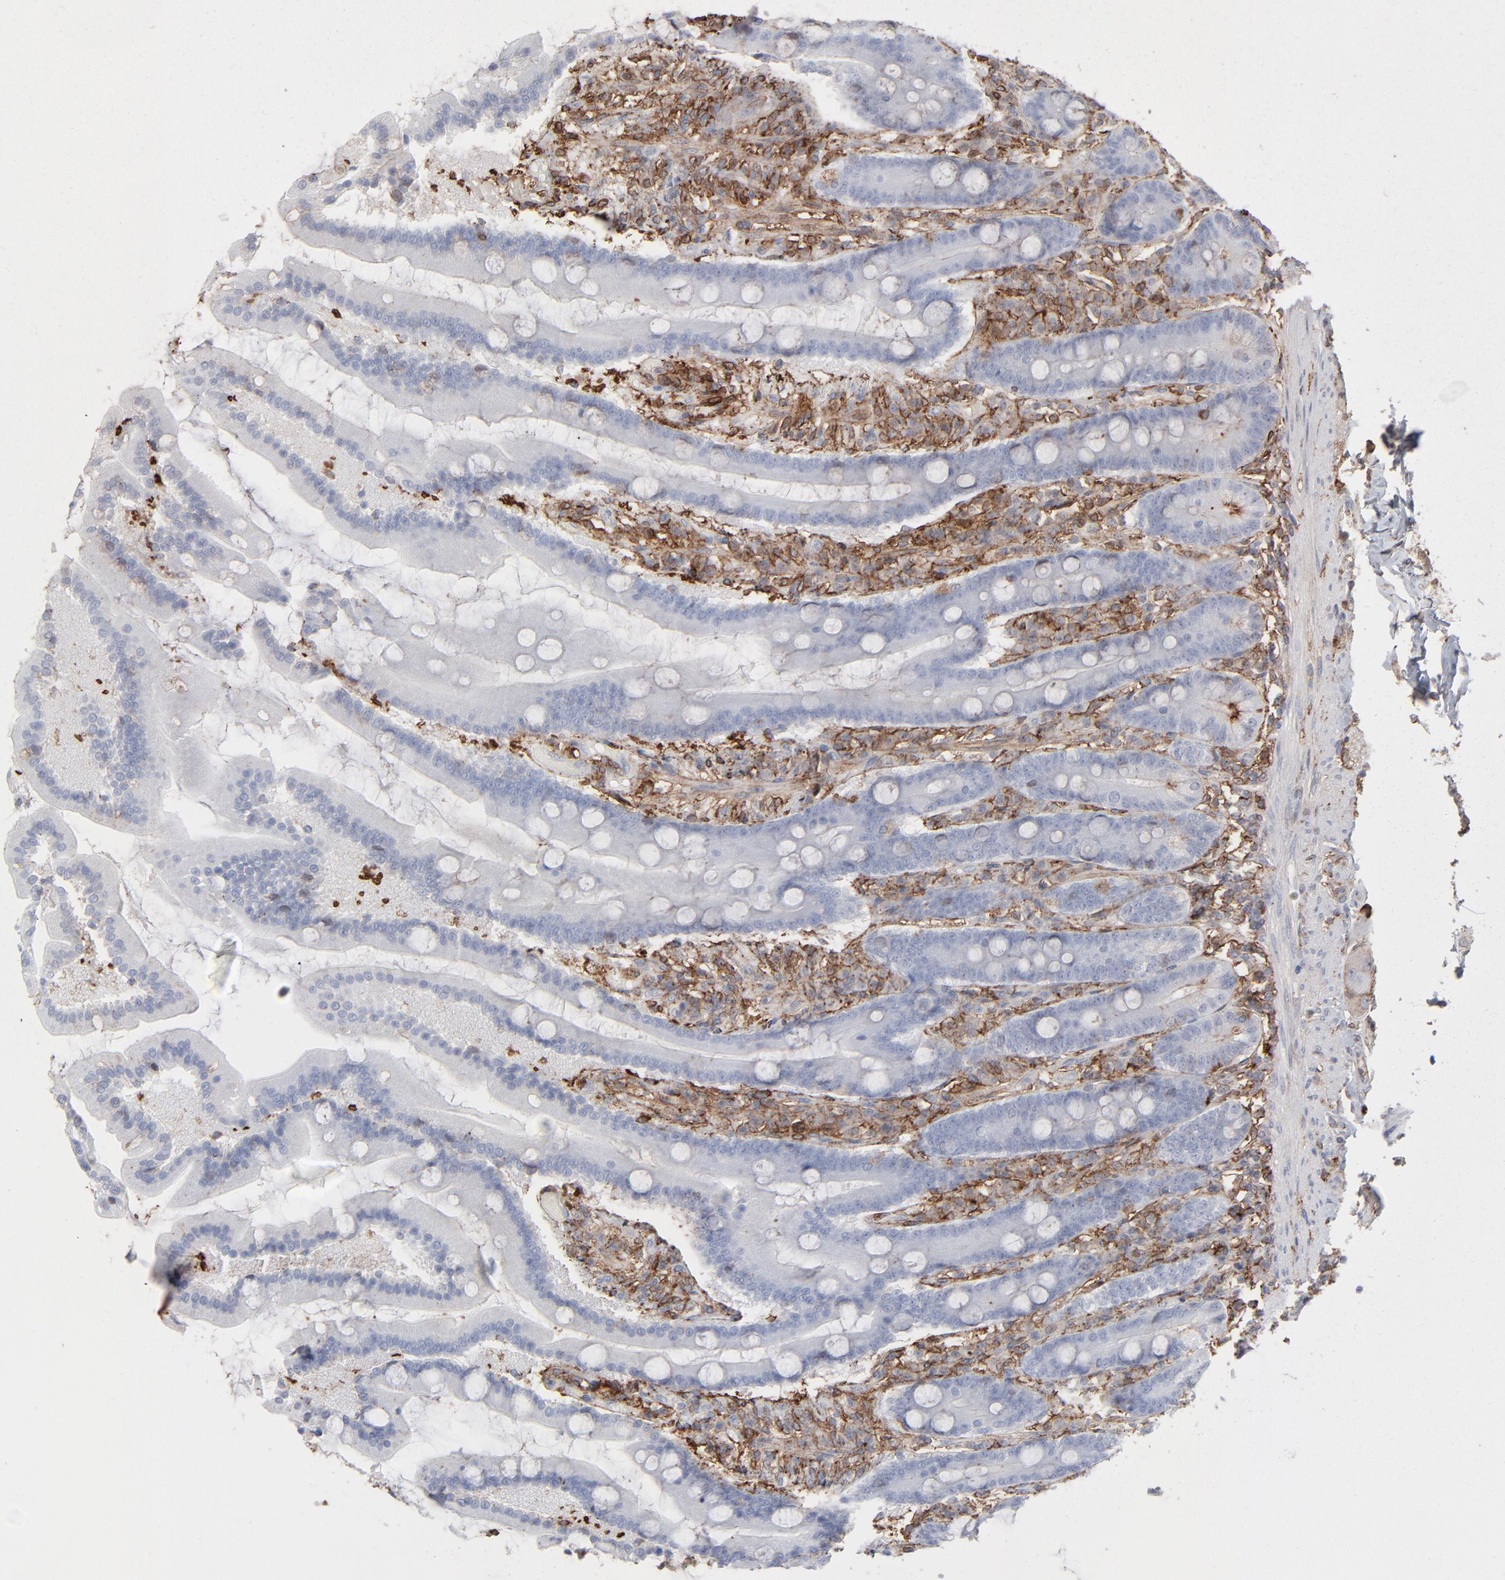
{"staining": {"intensity": "weak", "quantity": "<25%", "location": "cytoplasmic/membranous,nuclear"}, "tissue": "duodenum", "cell_type": "Glandular cells", "image_type": "normal", "snomed": [{"axis": "morphology", "description": "Normal tissue, NOS"}, {"axis": "topography", "description": "Duodenum"}], "caption": "A high-resolution micrograph shows immunohistochemistry staining of benign duodenum, which demonstrates no significant positivity in glandular cells.", "gene": "ANXA5", "patient": {"sex": "female", "age": 64}}